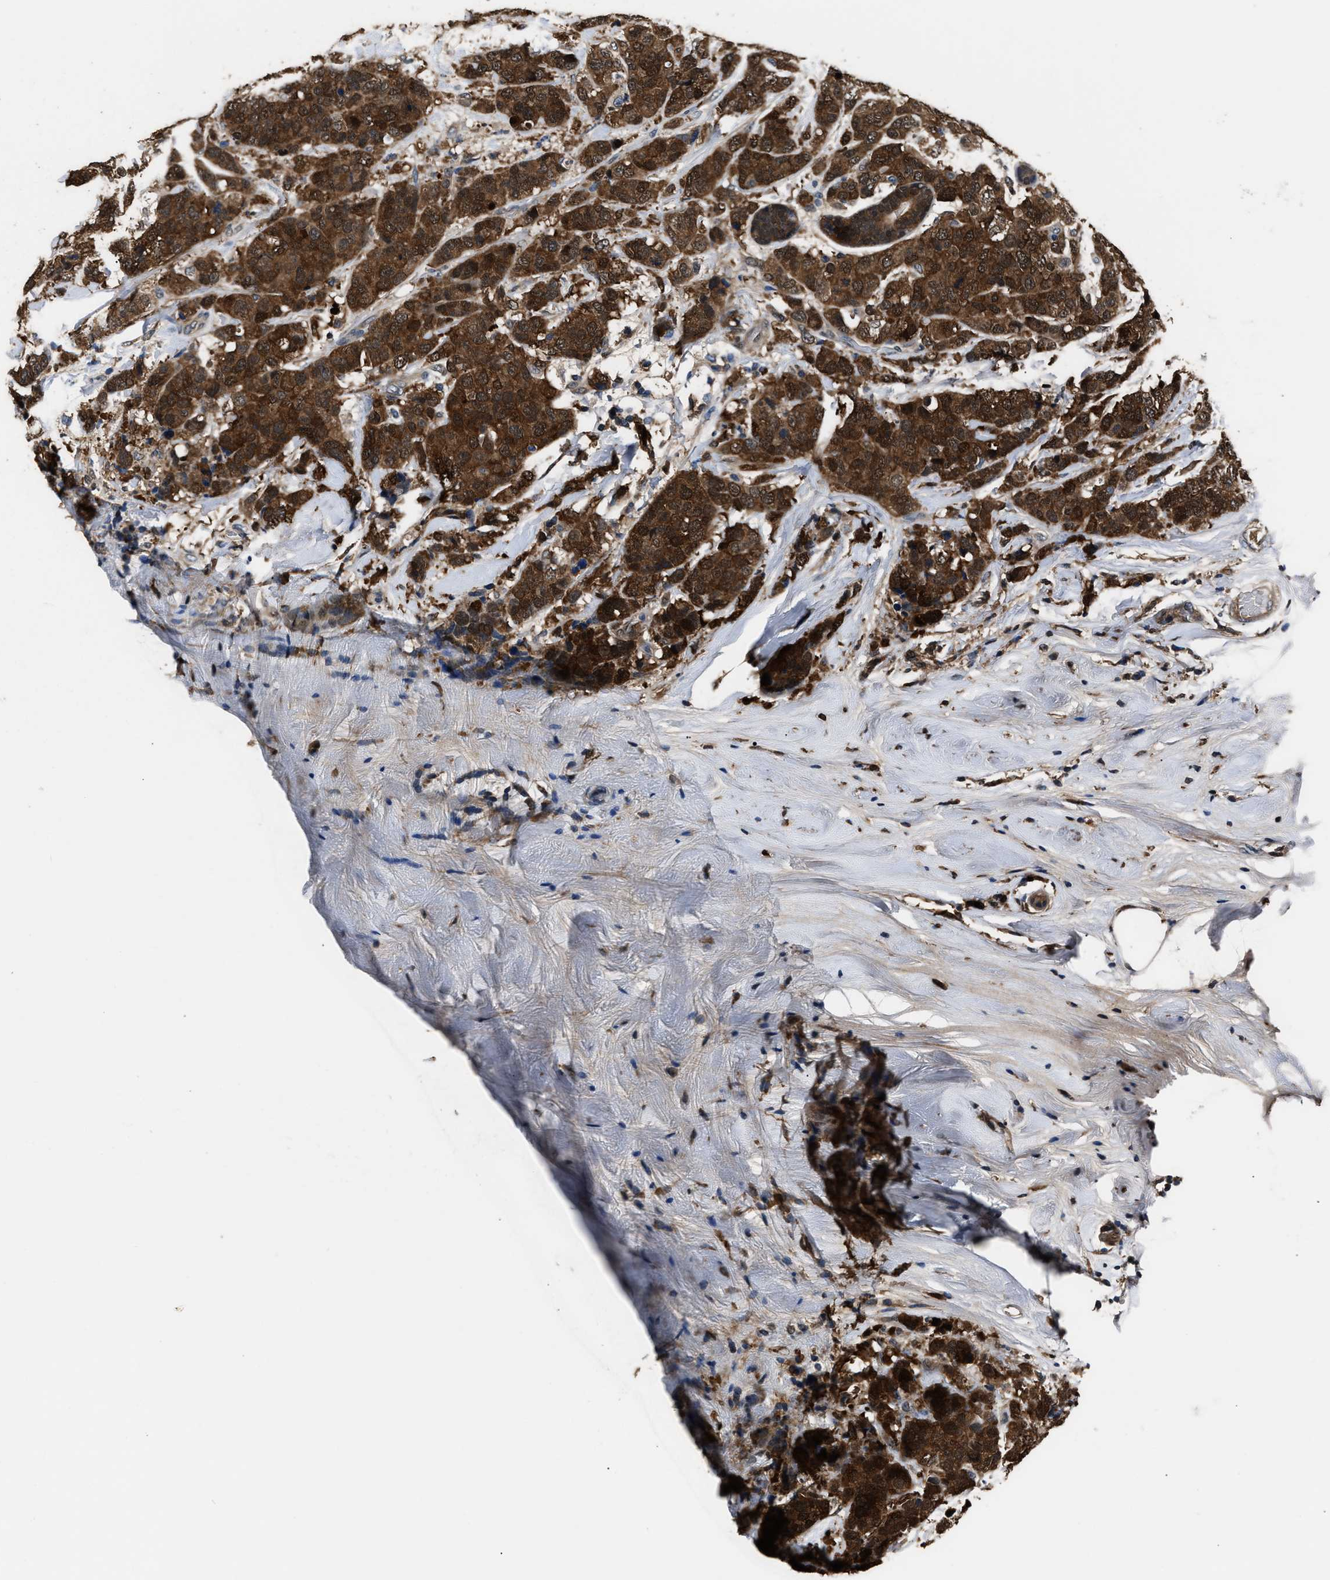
{"staining": {"intensity": "strong", "quantity": ">75%", "location": "cytoplasmic/membranous"}, "tissue": "breast cancer", "cell_type": "Tumor cells", "image_type": "cancer", "snomed": [{"axis": "morphology", "description": "Lobular carcinoma"}, {"axis": "topography", "description": "Breast"}], "caption": "Strong cytoplasmic/membranous expression is identified in approximately >75% of tumor cells in lobular carcinoma (breast).", "gene": "GSTP1", "patient": {"sex": "female", "age": 59}}